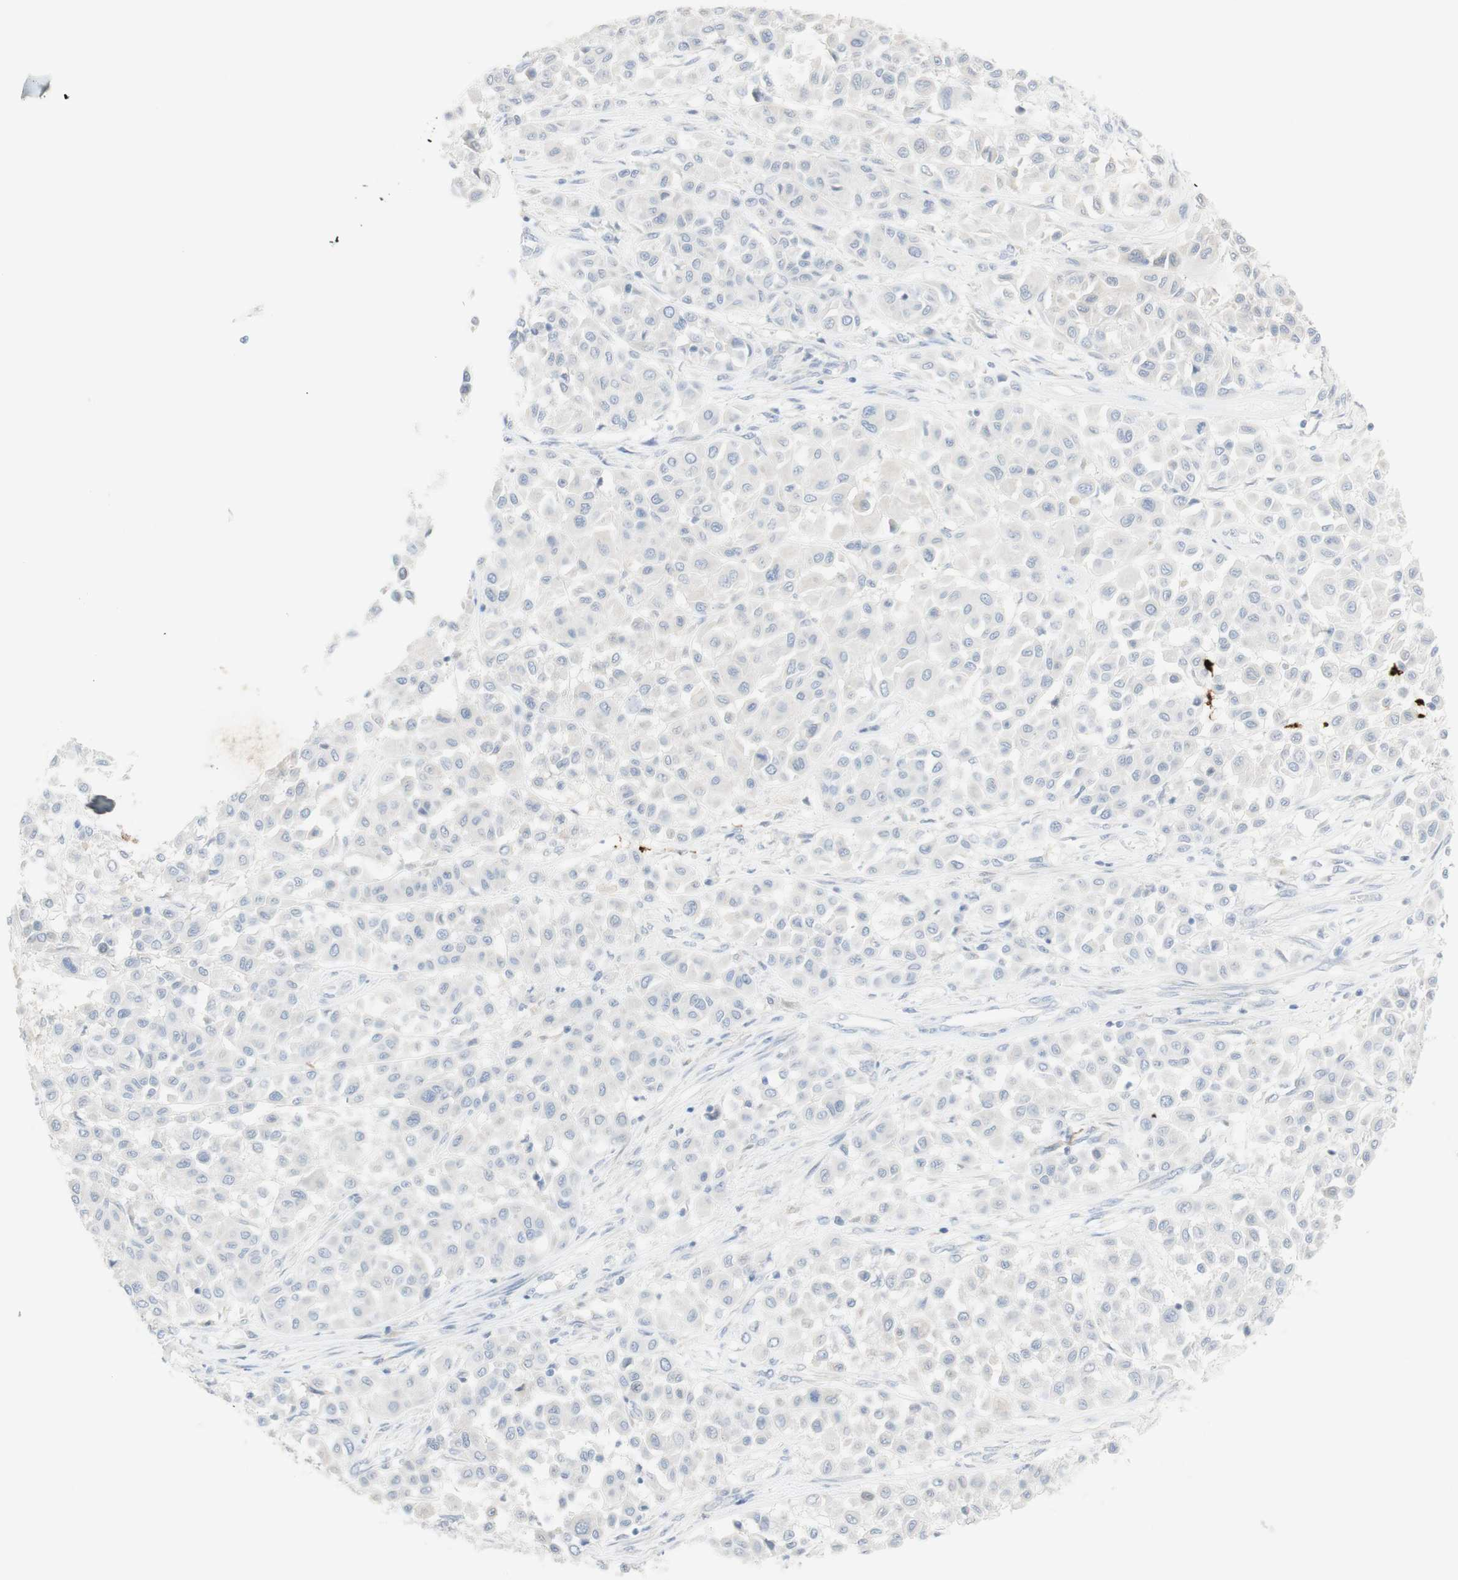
{"staining": {"intensity": "negative", "quantity": "none", "location": "none"}, "tissue": "melanoma", "cell_type": "Tumor cells", "image_type": "cancer", "snomed": [{"axis": "morphology", "description": "Malignant melanoma, Metastatic site"}, {"axis": "topography", "description": "Soft tissue"}], "caption": "Malignant melanoma (metastatic site) was stained to show a protein in brown. There is no significant expression in tumor cells. (DAB IHC with hematoxylin counter stain).", "gene": "CD207", "patient": {"sex": "male", "age": 41}}